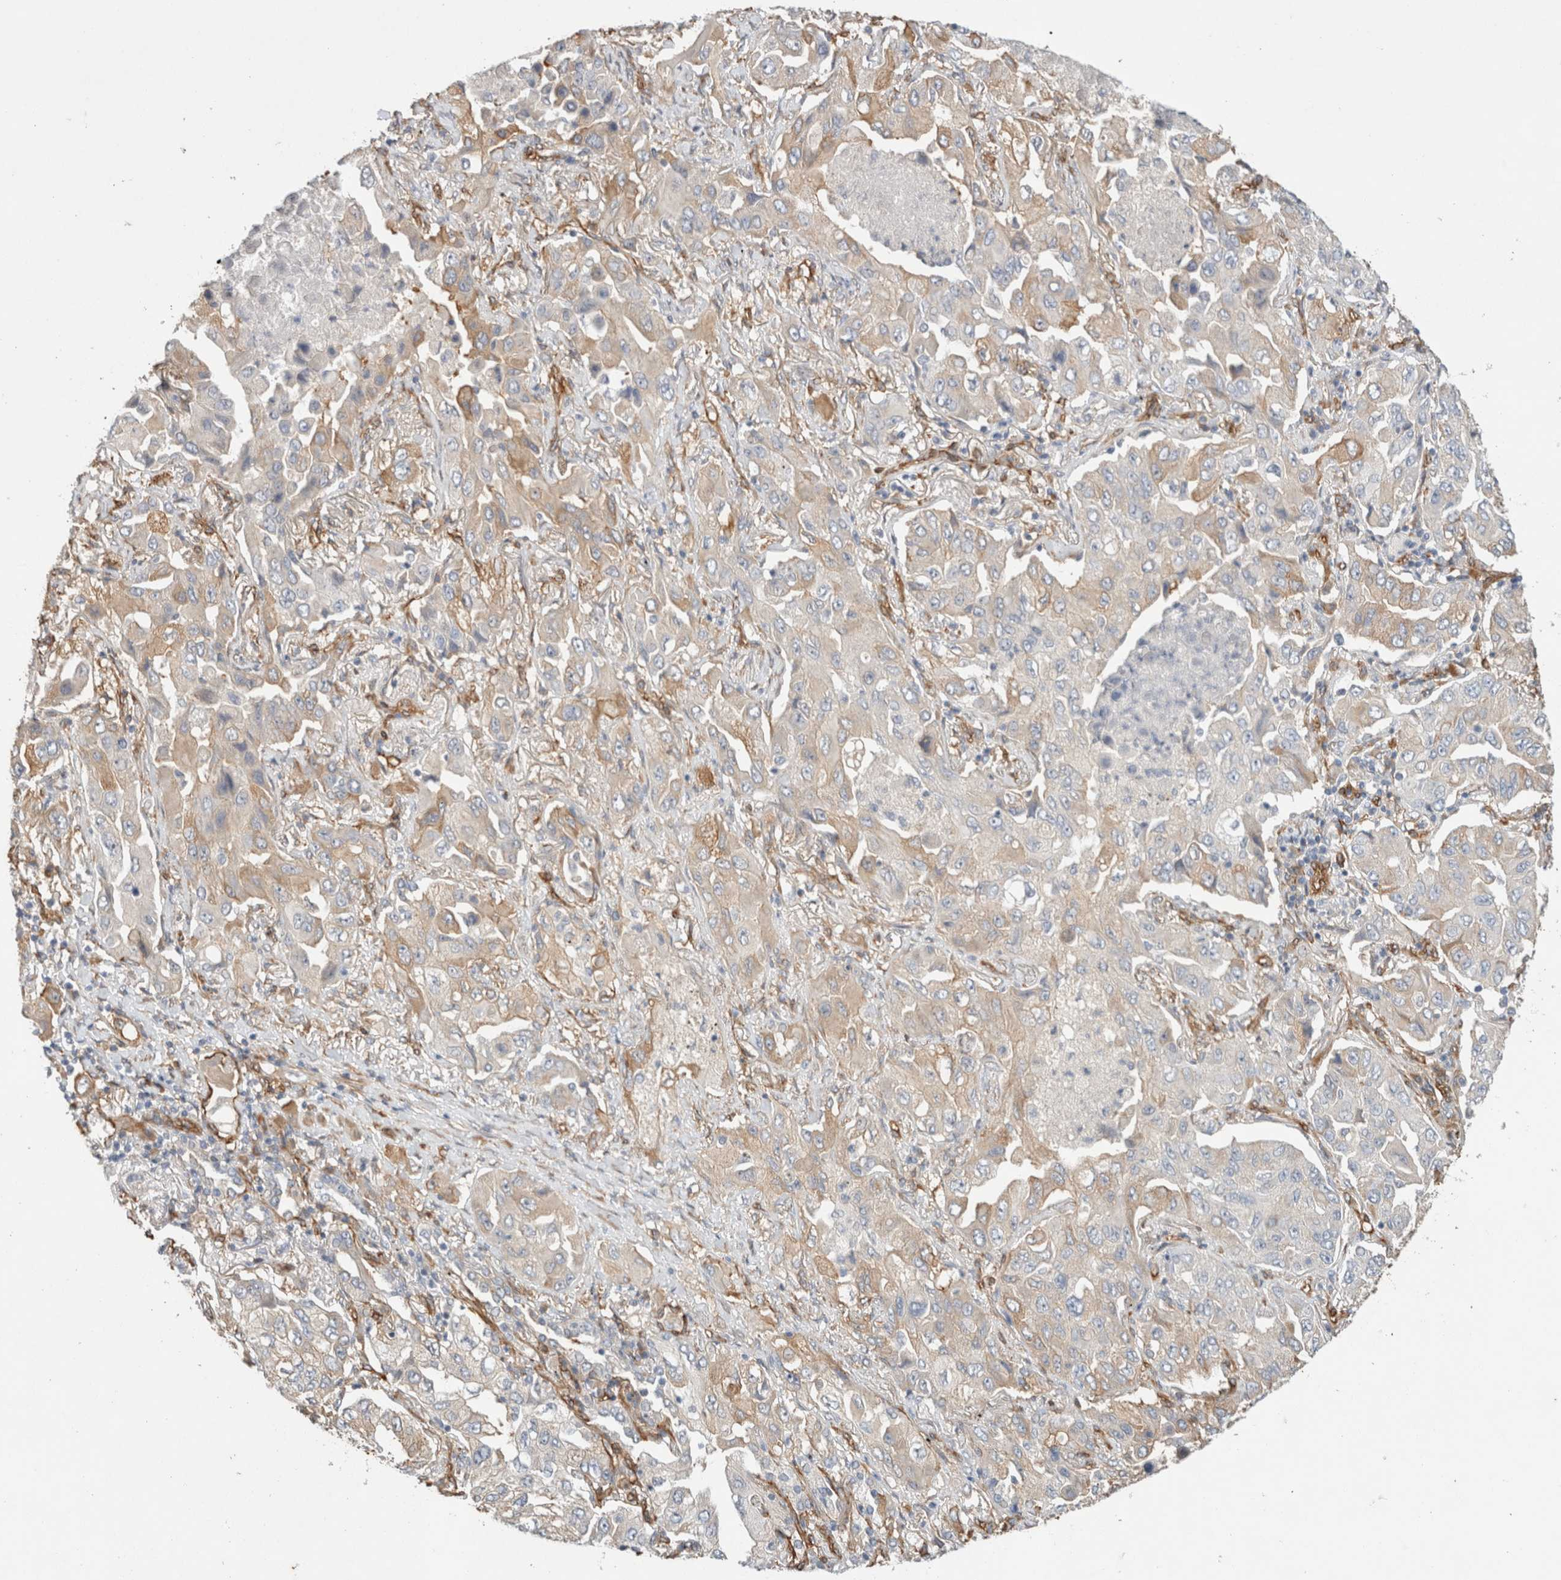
{"staining": {"intensity": "weak", "quantity": "25%-75%", "location": "cytoplasmic/membranous"}, "tissue": "lung cancer", "cell_type": "Tumor cells", "image_type": "cancer", "snomed": [{"axis": "morphology", "description": "Adenocarcinoma, NOS"}, {"axis": "topography", "description": "Lung"}], "caption": "DAB (3,3'-diaminobenzidine) immunohistochemical staining of lung cancer reveals weak cytoplasmic/membranous protein positivity in about 25%-75% of tumor cells.", "gene": "JMJD4", "patient": {"sex": "female", "age": 65}}